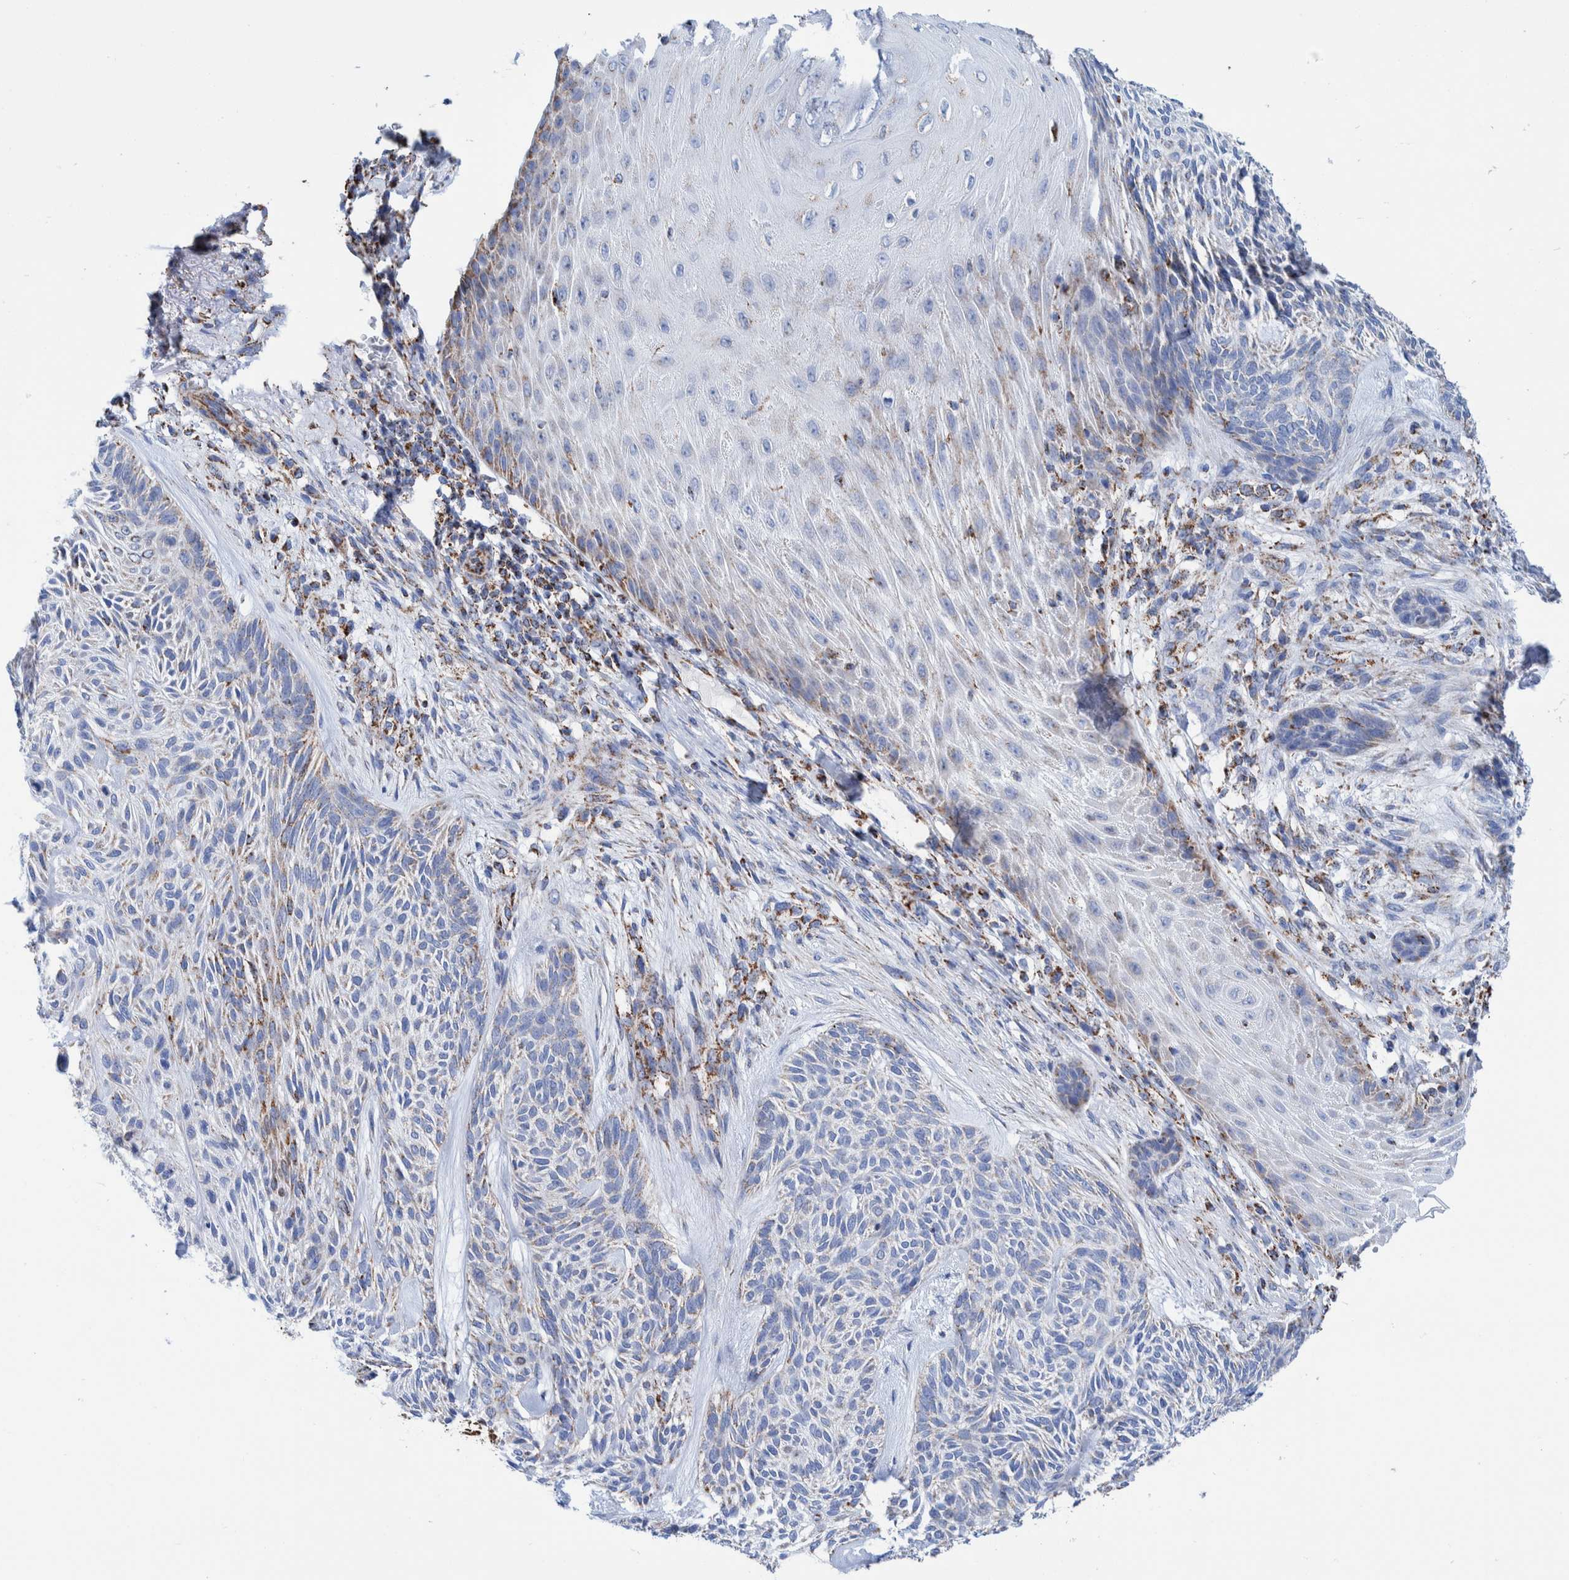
{"staining": {"intensity": "weak", "quantity": "<25%", "location": "cytoplasmic/membranous"}, "tissue": "skin cancer", "cell_type": "Tumor cells", "image_type": "cancer", "snomed": [{"axis": "morphology", "description": "Basal cell carcinoma"}, {"axis": "topography", "description": "Skin"}], "caption": "IHC of human skin basal cell carcinoma reveals no positivity in tumor cells.", "gene": "DECR1", "patient": {"sex": "male", "age": 55}}